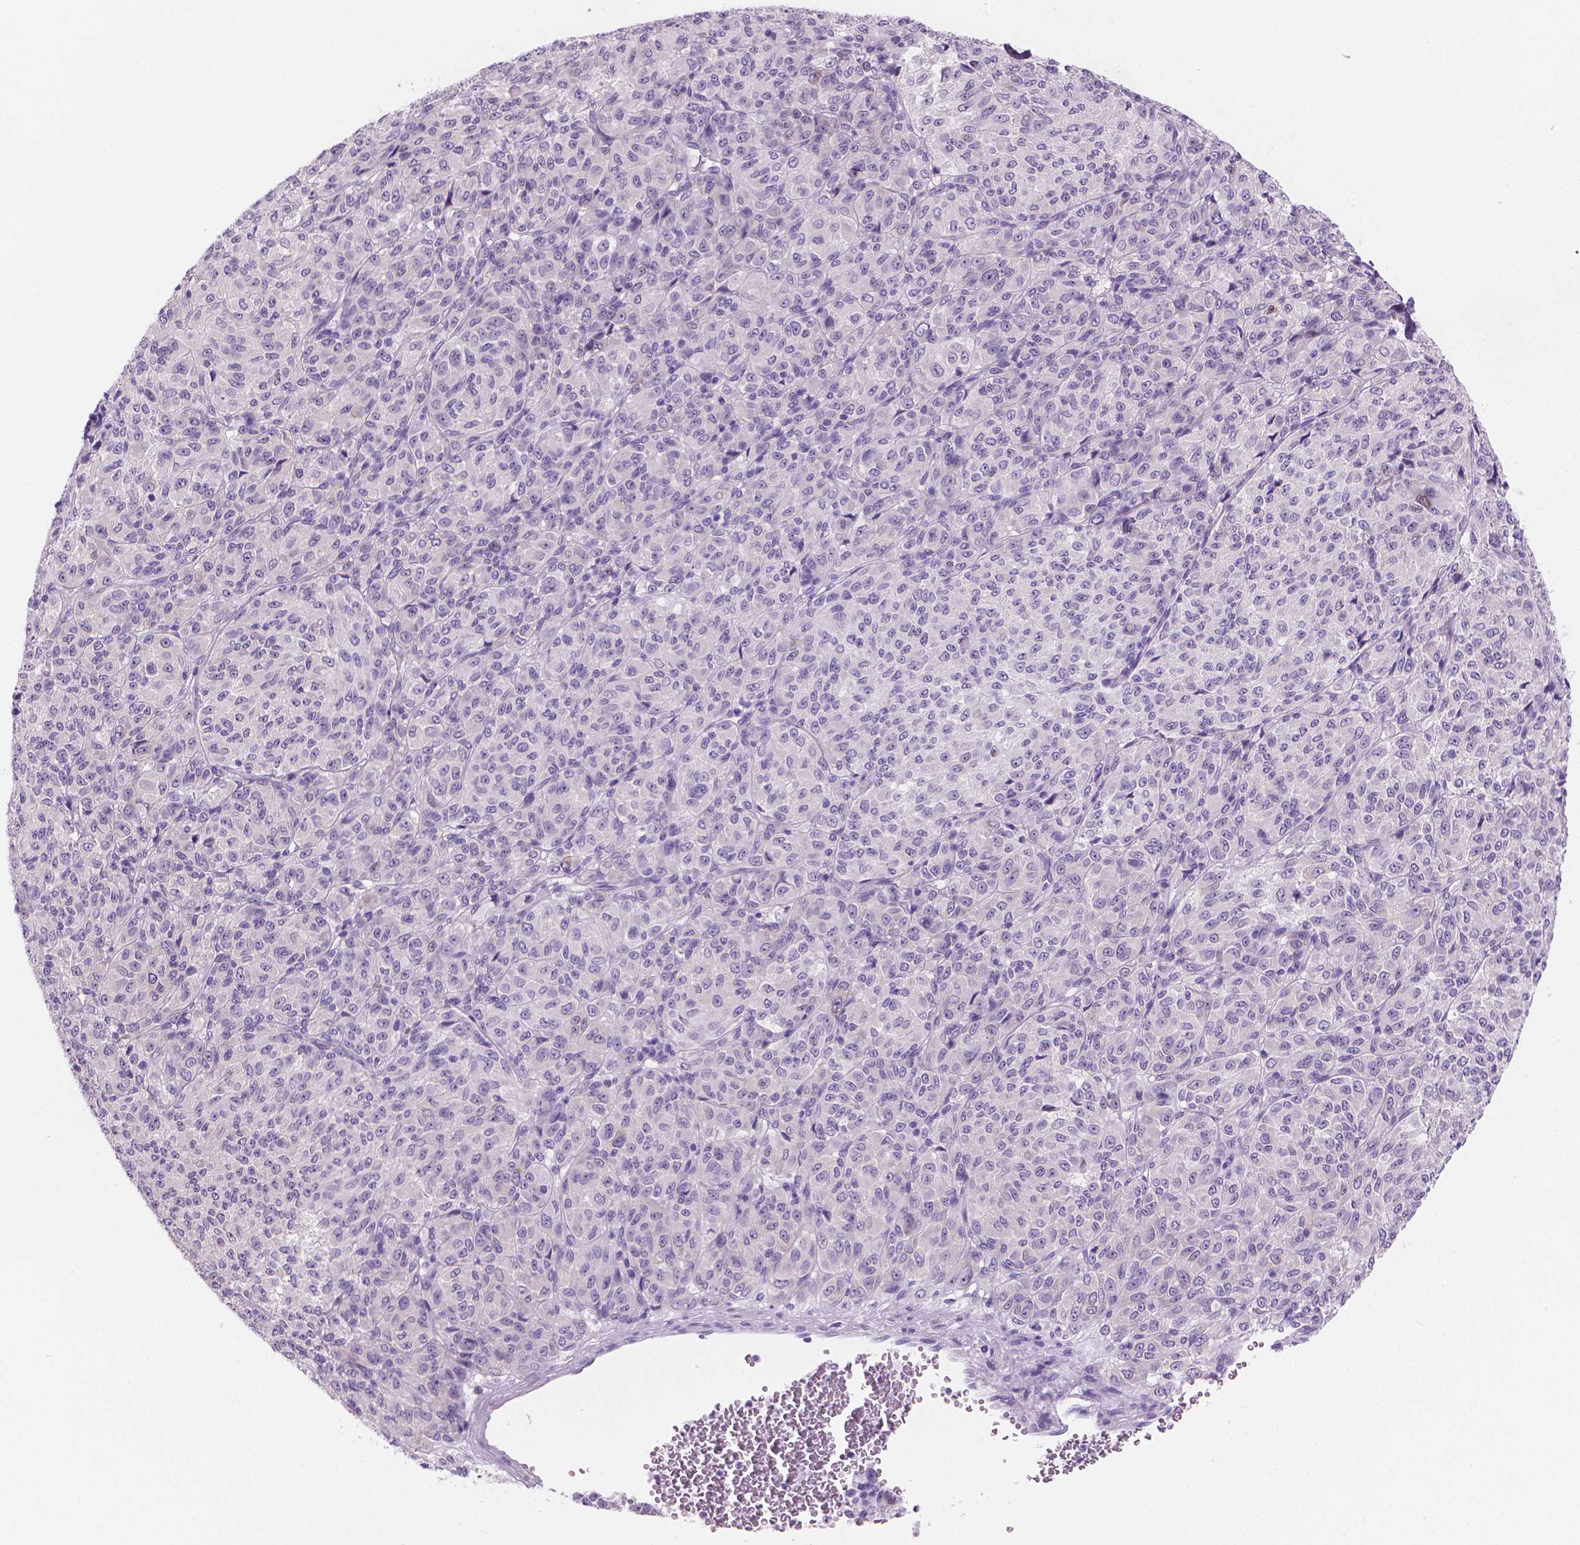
{"staining": {"intensity": "negative", "quantity": "none", "location": "none"}, "tissue": "melanoma", "cell_type": "Tumor cells", "image_type": "cancer", "snomed": [{"axis": "morphology", "description": "Malignant melanoma, Metastatic site"}, {"axis": "topography", "description": "Brain"}], "caption": "DAB (3,3'-diaminobenzidine) immunohistochemical staining of human melanoma displays no significant positivity in tumor cells. (Brightfield microscopy of DAB (3,3'-diaminobenzidine) immunohistochemistry (IHC) at high magnification).", "gene": "ENSG00000187186", "patient": {"sex": "female", "age": 56}}